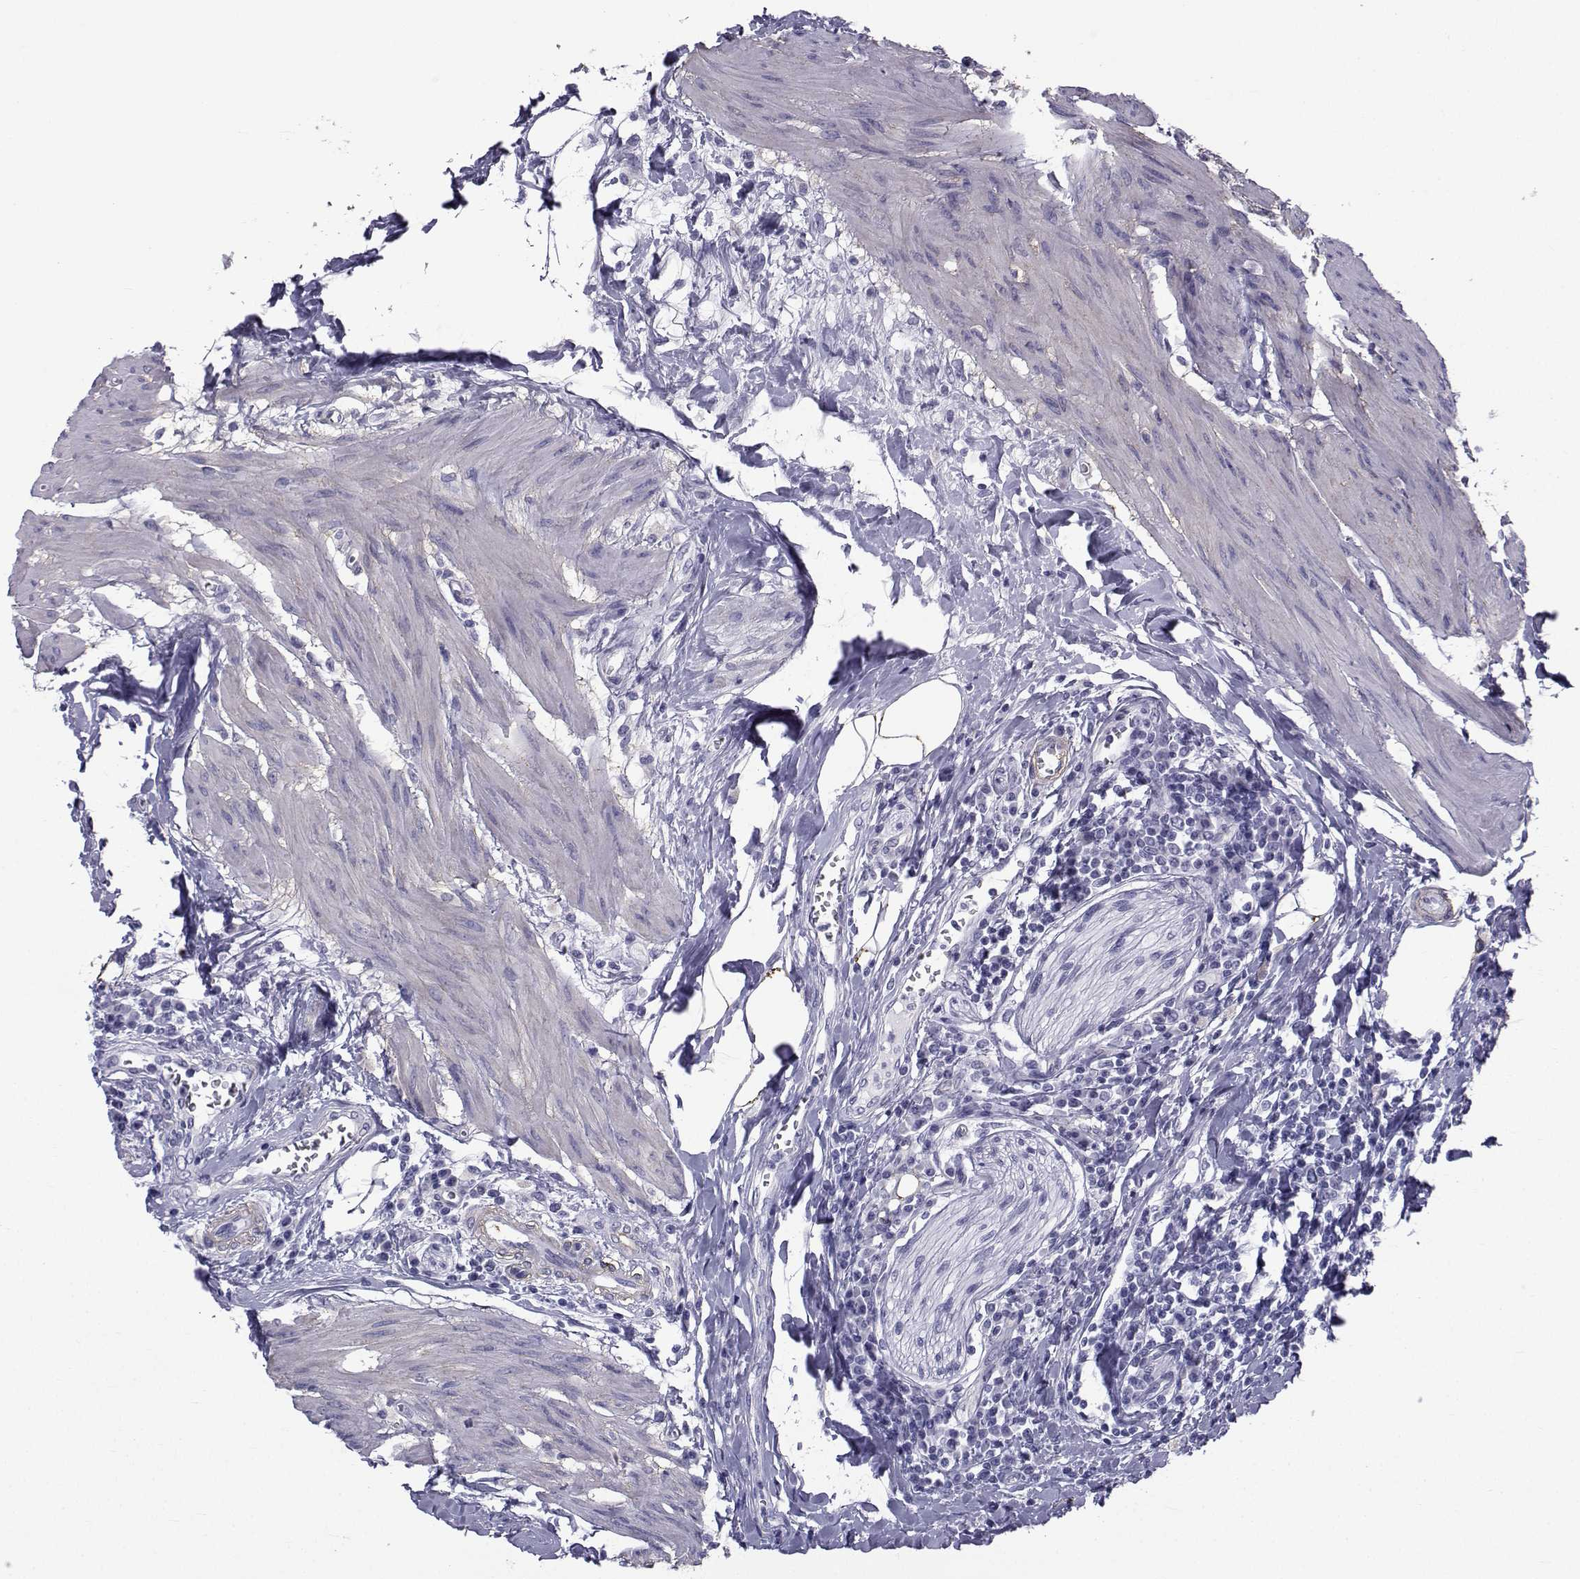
{"staining": {"intensity": "negative", "quantity": "none", "location": "none"}, "tissue": "urothelial cancer", "cell_type": "Tumor cells", "image_type": "cancer", "snomed": [{"axis": "morphology", "description": "Urothelial carcinoma, High grade"}, {"axis": "topography", "description": "Urinary bladder"}], "caption": "DAB (3,3'-diaminobenzidine) immunohistochemical staining of human urothelial carcinoma (high-grade) displays no significant expression in tumor cells.", "gene": "SPANXD", "patient": {"sex": "female", "age": 58}}